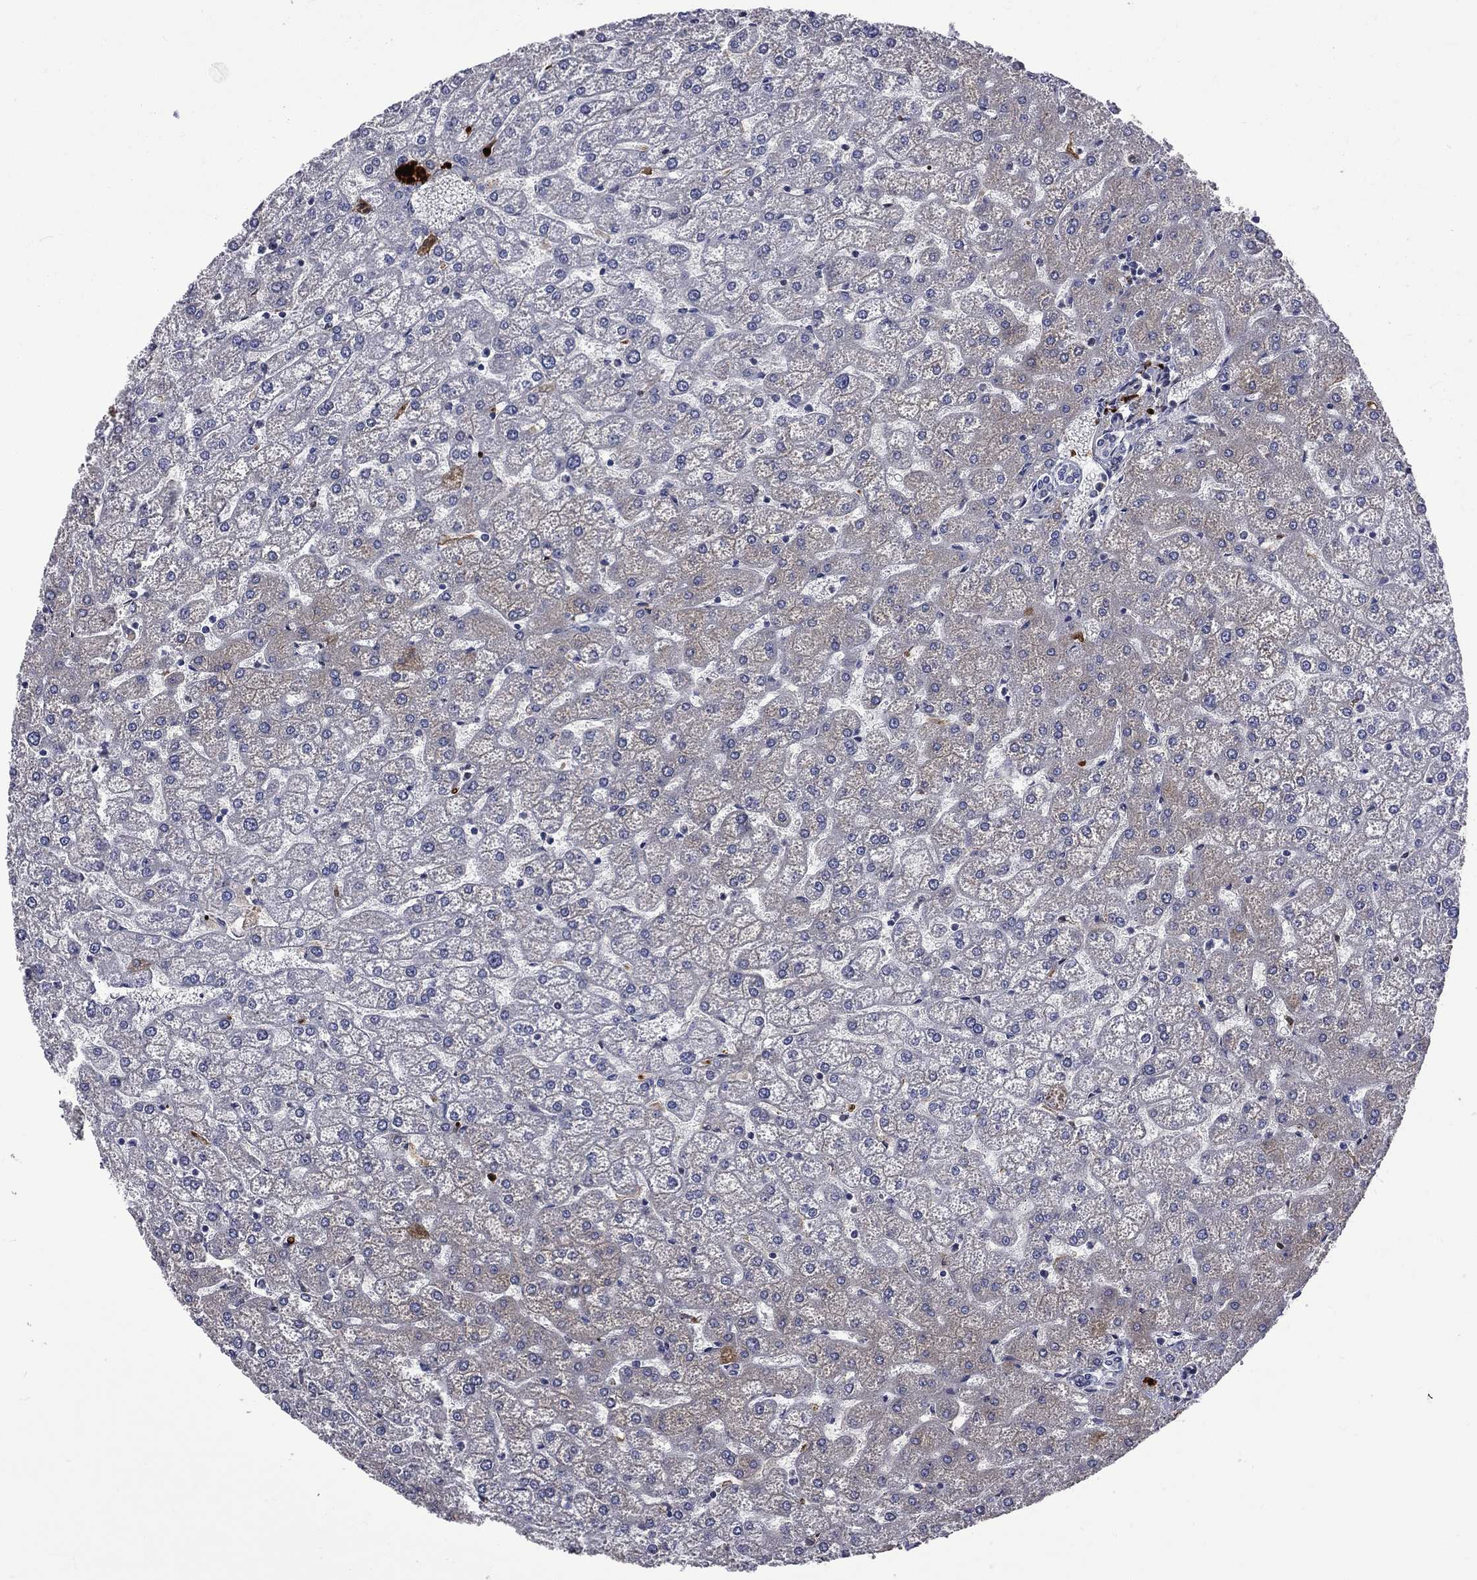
{"staining": {"intensity": "negative", "quantity": "none", "location": "none"}, "tissue": "liver", "cell_type": "Cholangiocytes", "image_type": "normal", "snomed": [{"axis": "morphology", "description": "Normal tissue, NOS"}, {"axis": "topography", "description": "Liver"}], "caption": "Image shows no protein staining in cholangiocytes of unremarkable liver.", "gene": "FGG", "patient": {"sex": "female", "age": 32}}